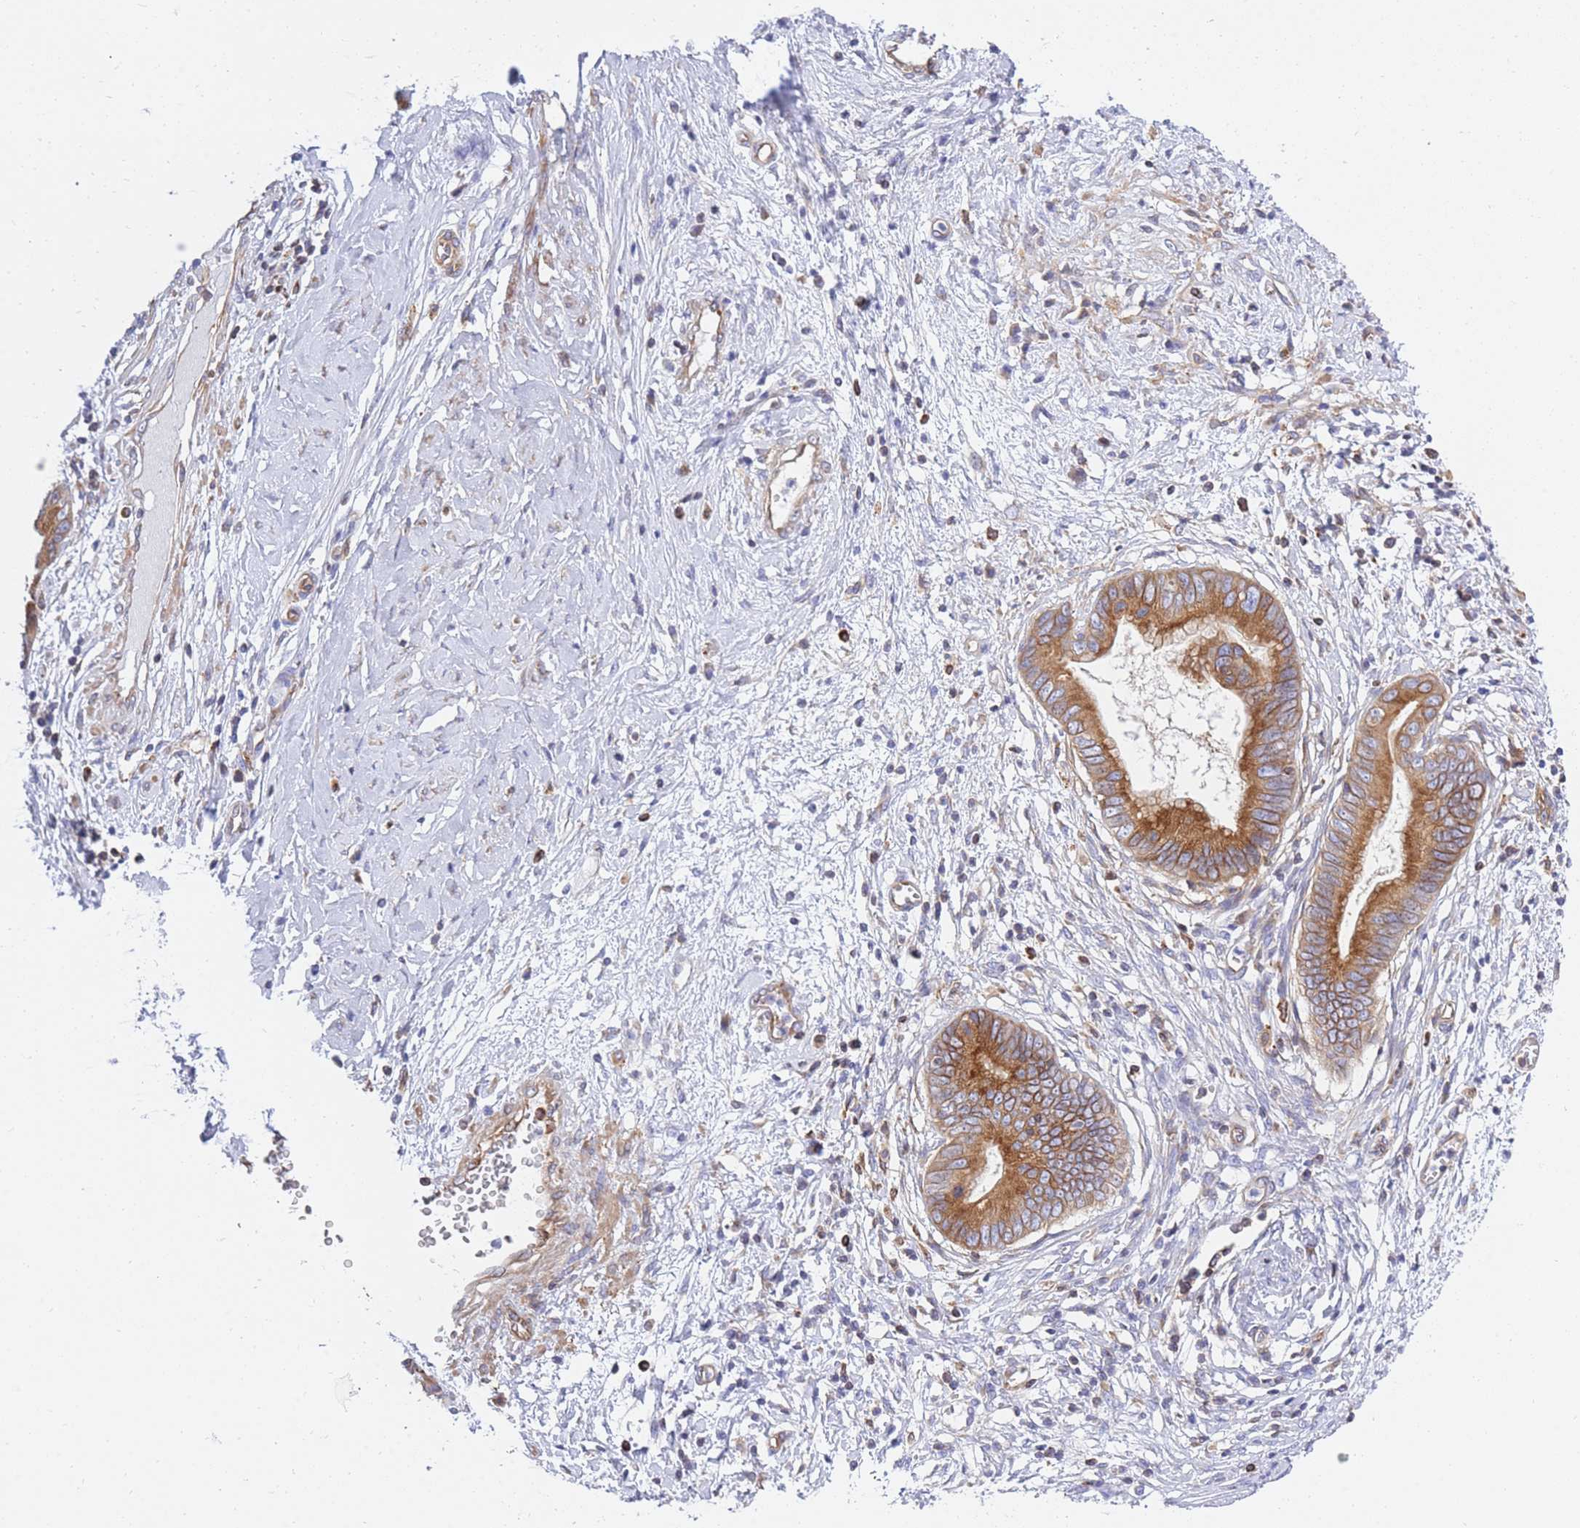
{"staining": {"intensity": "moderate", "quantity": ">75%", "location": "cytoplasmic/membranous"}, "tissue": "cervical cancer", "cell_type": "Tumor cells", "image_type": "cancer", "snomed": [{"axis": "morphology", "description": "Adenocarcinoma, NOS"}, {"axis": "topography", "description": "Cervix"}], "caption": "Immunohistochemistry histopathology image of neoplastic tissue: cervical cancer stained using IHC shows medium levels of moderate protein expression localized specifically in the cytoplasmic/membranous of tumor cells, appearing as a cytoplasmic/membranous brown color.", "gene": "REM1", "patient": {"sex": "female", "age": 44}}